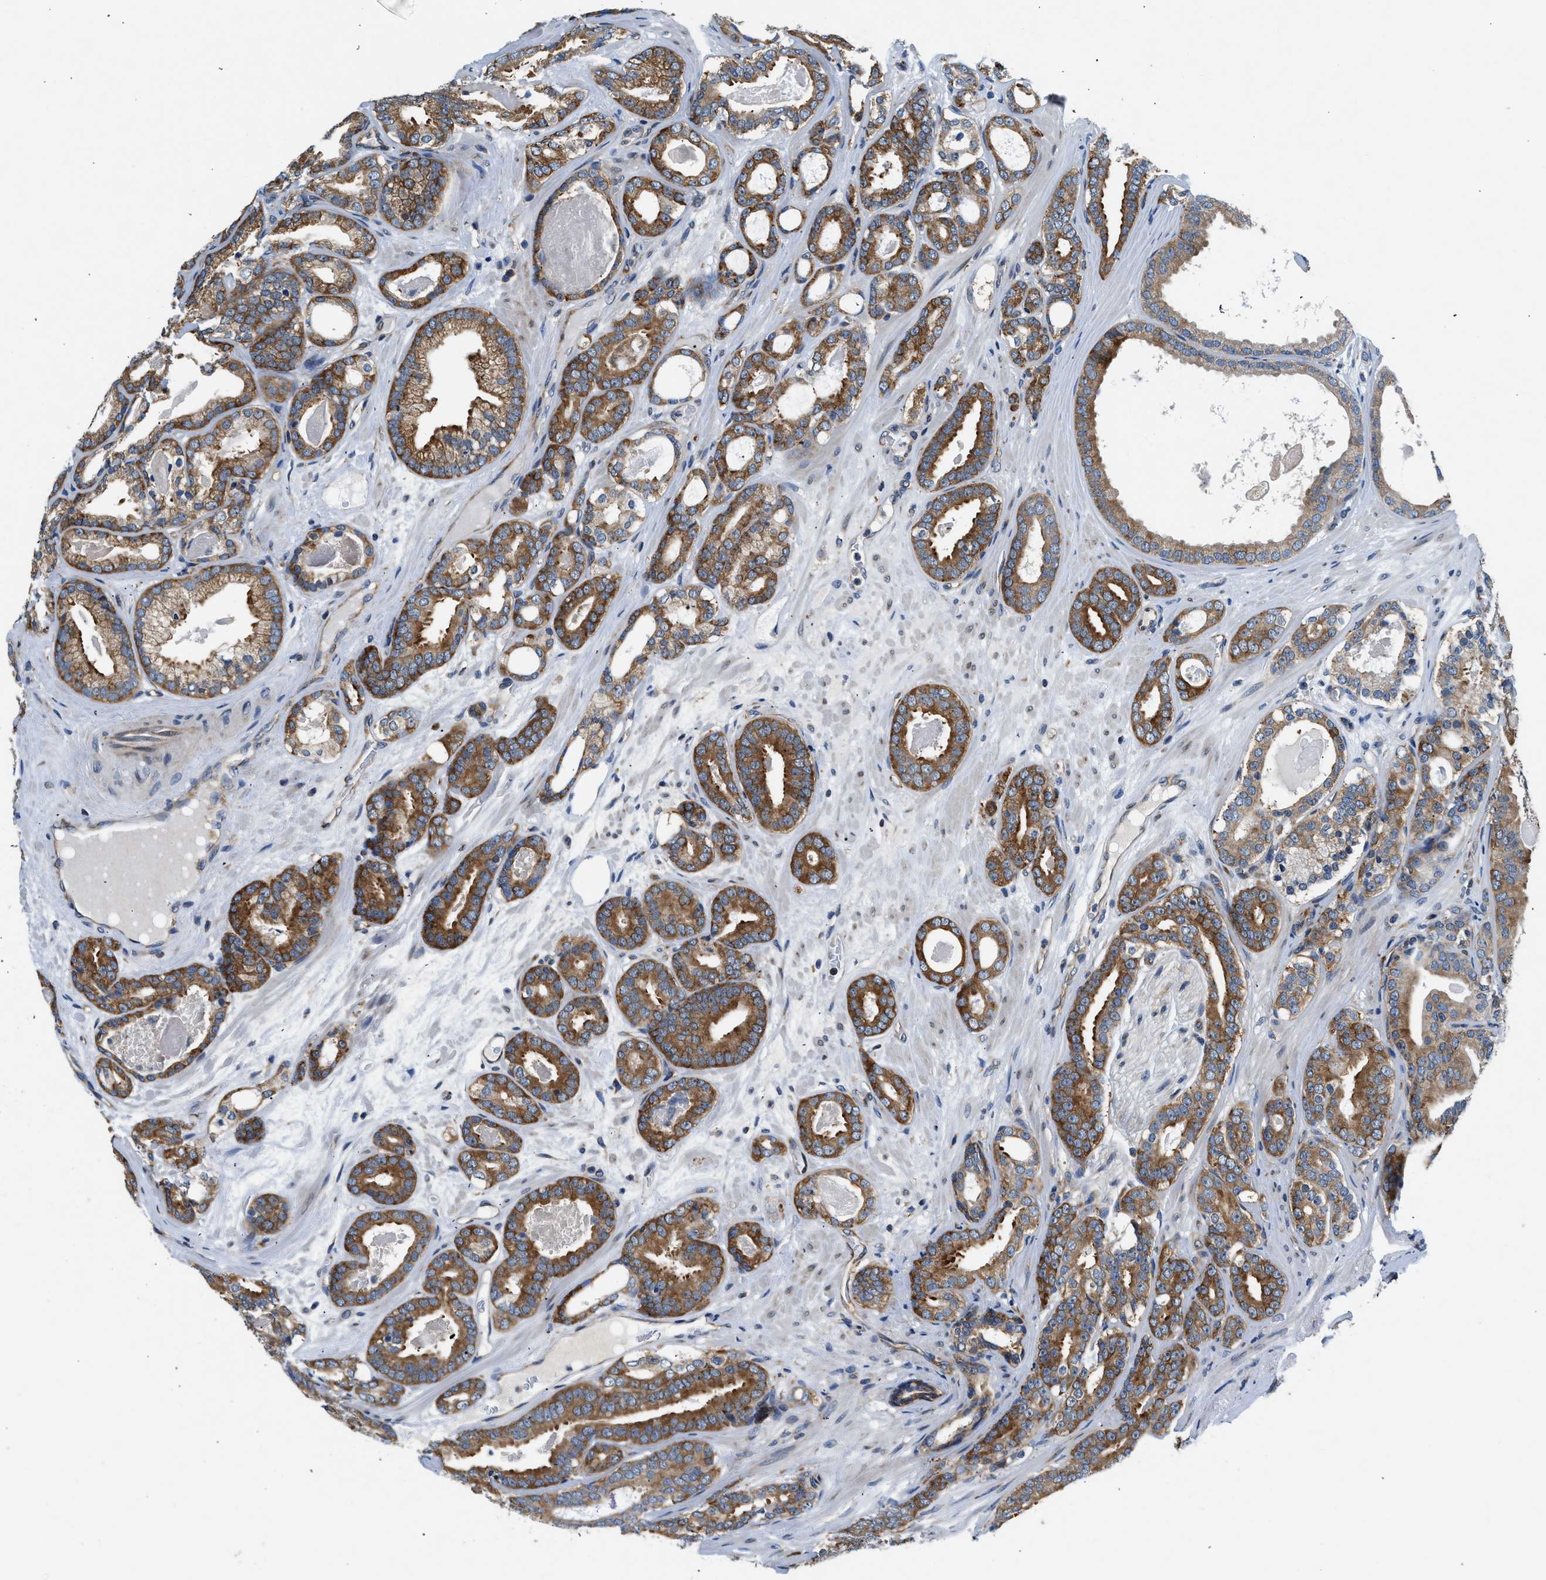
{"staining": {"intensity": "moderate", "quantity": ">75%", "location": "cytoplasmic/membranous"}, "tissue": "prostate cancer", "cell_type": "Tumor cells", "image_type": "cancer", "snomed": [{"axis": "morphology", "description": "Adenocarcinoma, High grade"}, {"axis": "topography", "description": "Prostate"}], "caption": "An image showing moderate cytoplasmic/membranous expression in about >75% of tumor cells in prostate cancer, as visualized by brown immunohistochemical staining.", "gene": "PA2G4", "patient": {"sex": "male", "age": 60}}